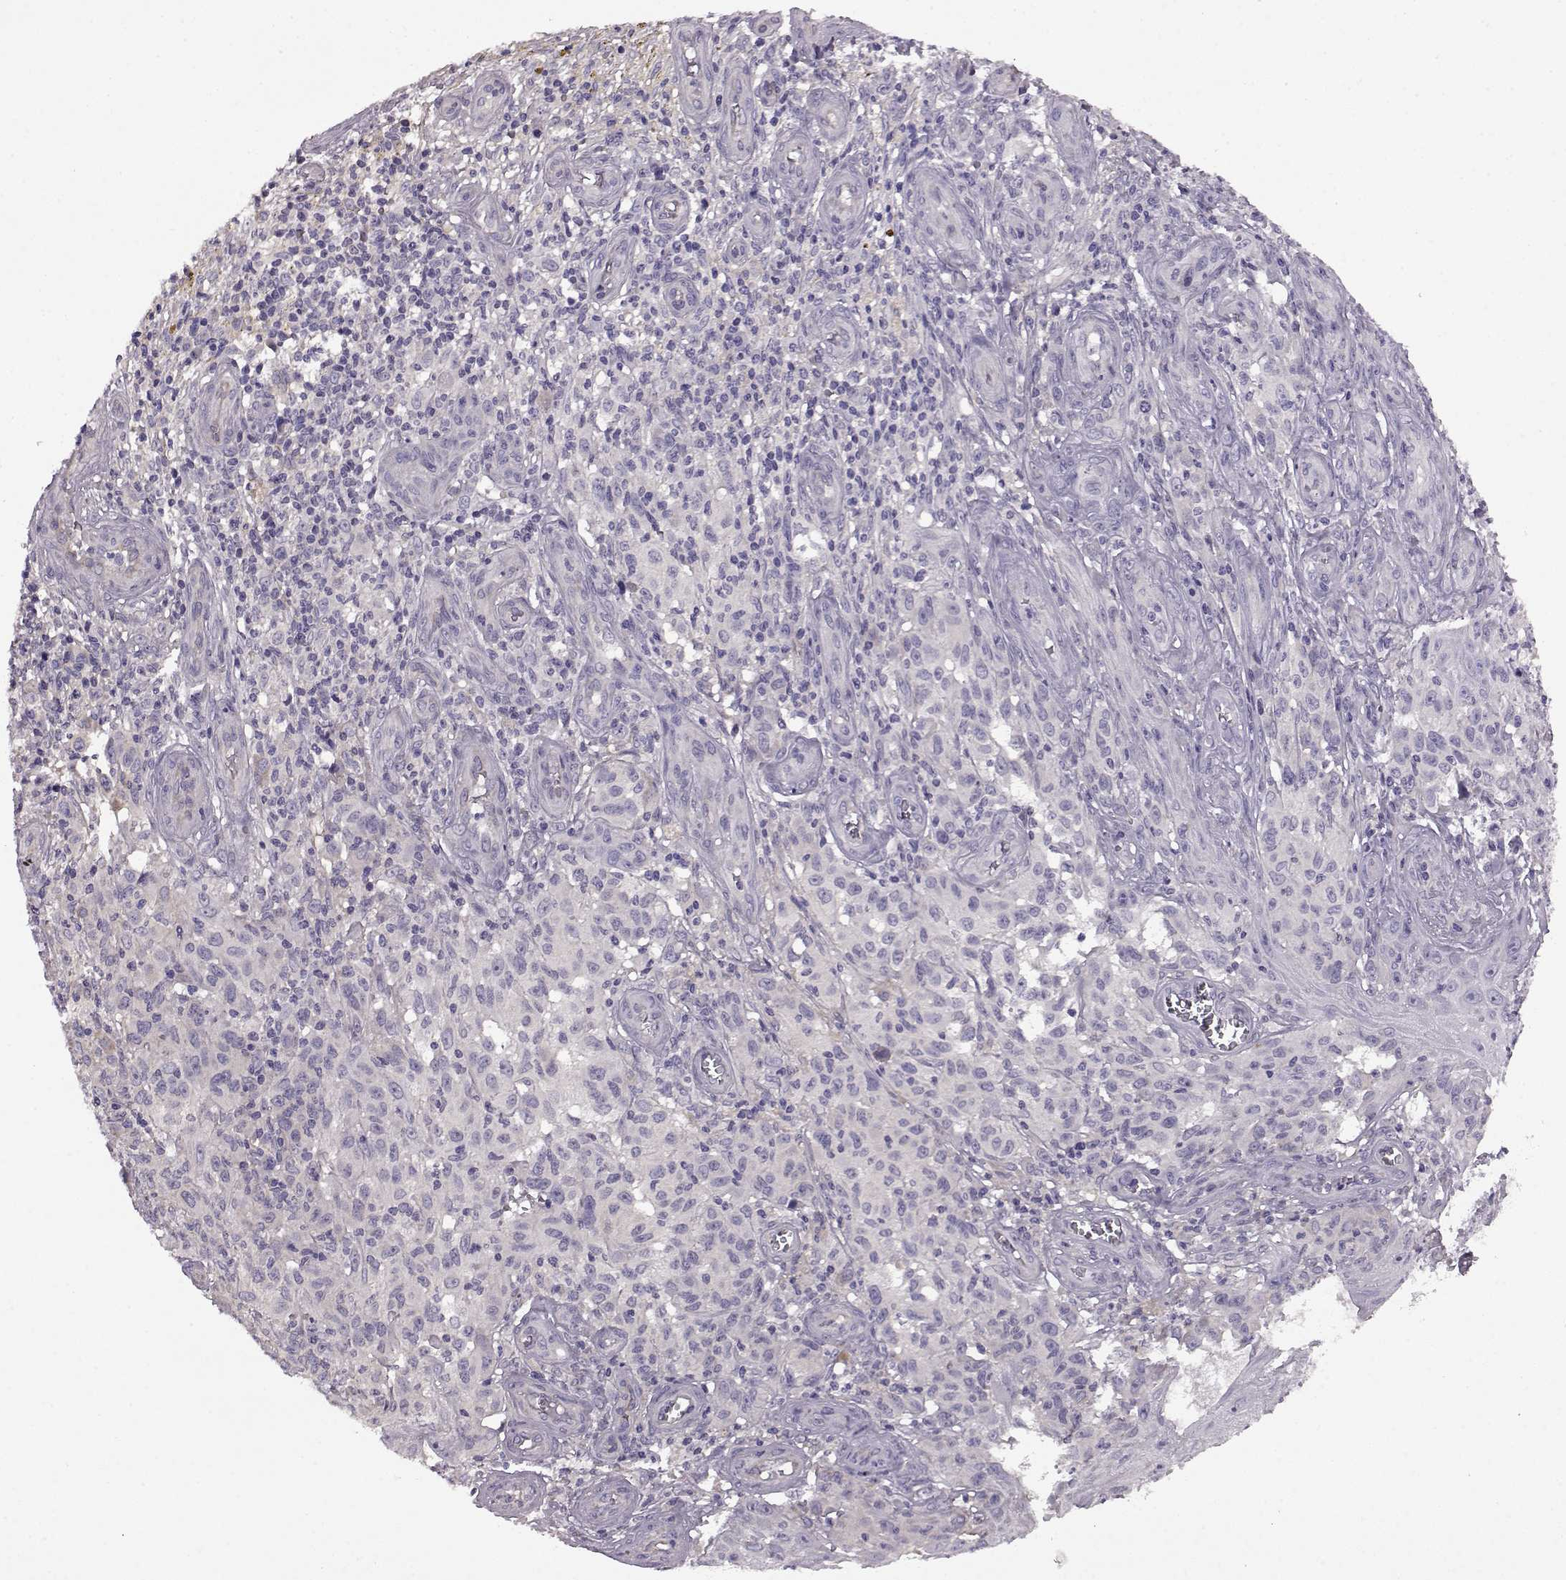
{"staining": {"intensity": "negative", "quantity": "none", "location": "none"}, "tissue": "melanoma", "cell_type": "Tumor cells", "image_type": "cancer", "snomed": [{"axis": "morphology", "description": "Malignant melanoma, NOS"}, {"axis": "topography", "description": "Skin"}], "caption": "Tumor cells show no significant staining in malignant melanoma. (DAB (3,3'-diaminobenzidine) IHC, high magnification).", "gene": "EDDM3B", "patient": {"sex": "female", "age": 53}}